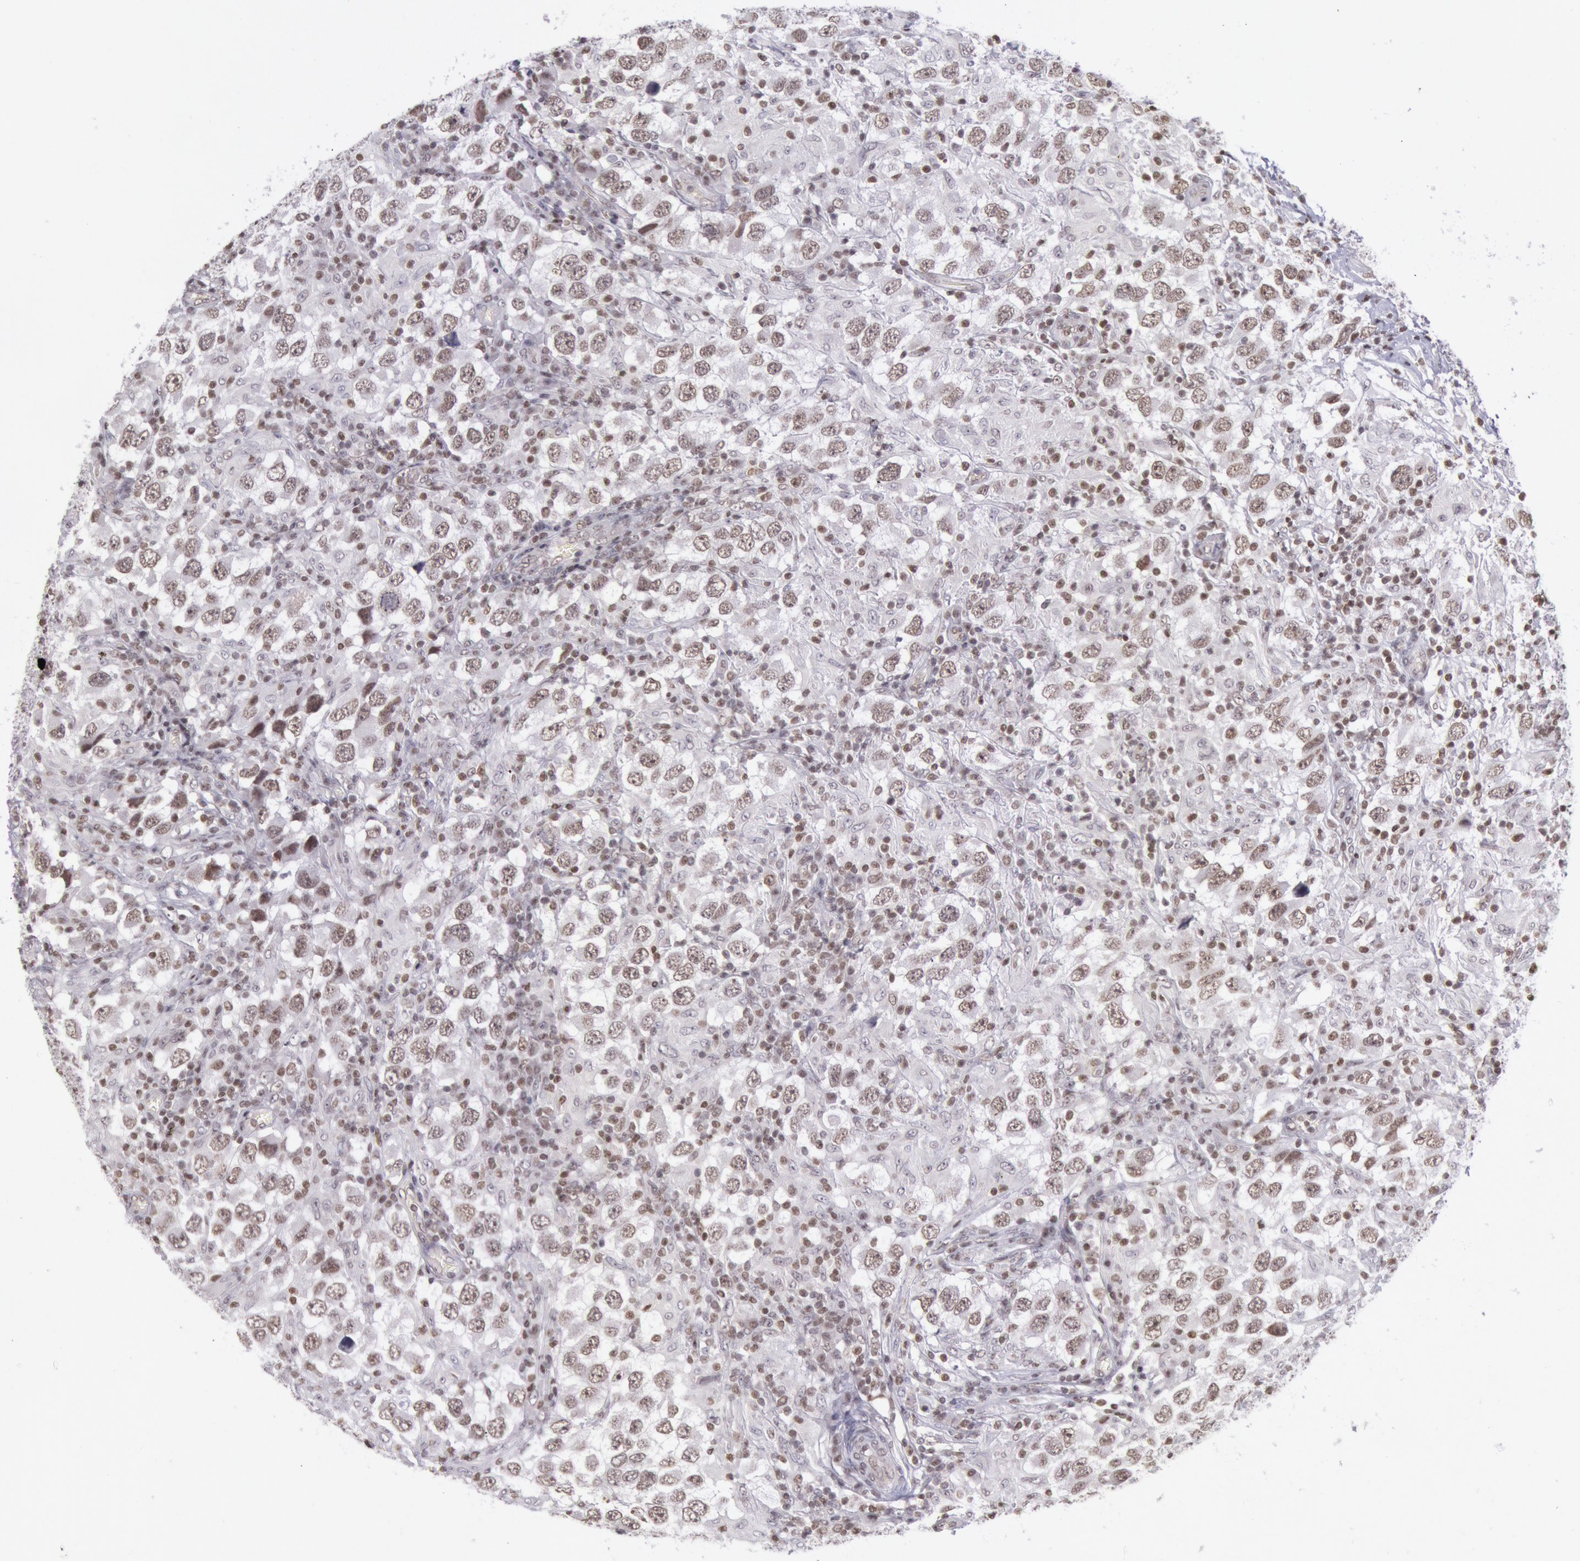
{"staining": {"intensity": "weak", "quantity": ">75%", "location": "nuclear"}, "tissue": "testis cancer", "cell_type": "Tumor cells", "image_type": "cancer", "snomed": [{"axis": "morphology", "description": "Carcinoma, Embryonal, NOS"}, {"axis": "topography", "description": "Testis"}], "caption": "Testis cancer (embryonal carcinoma) stained with a brown dye displays weak nuclear positive expression in approximately >75% of tumor cells.", "gene": "NKAP", "patient": {"sex": "male", "age": 21}}